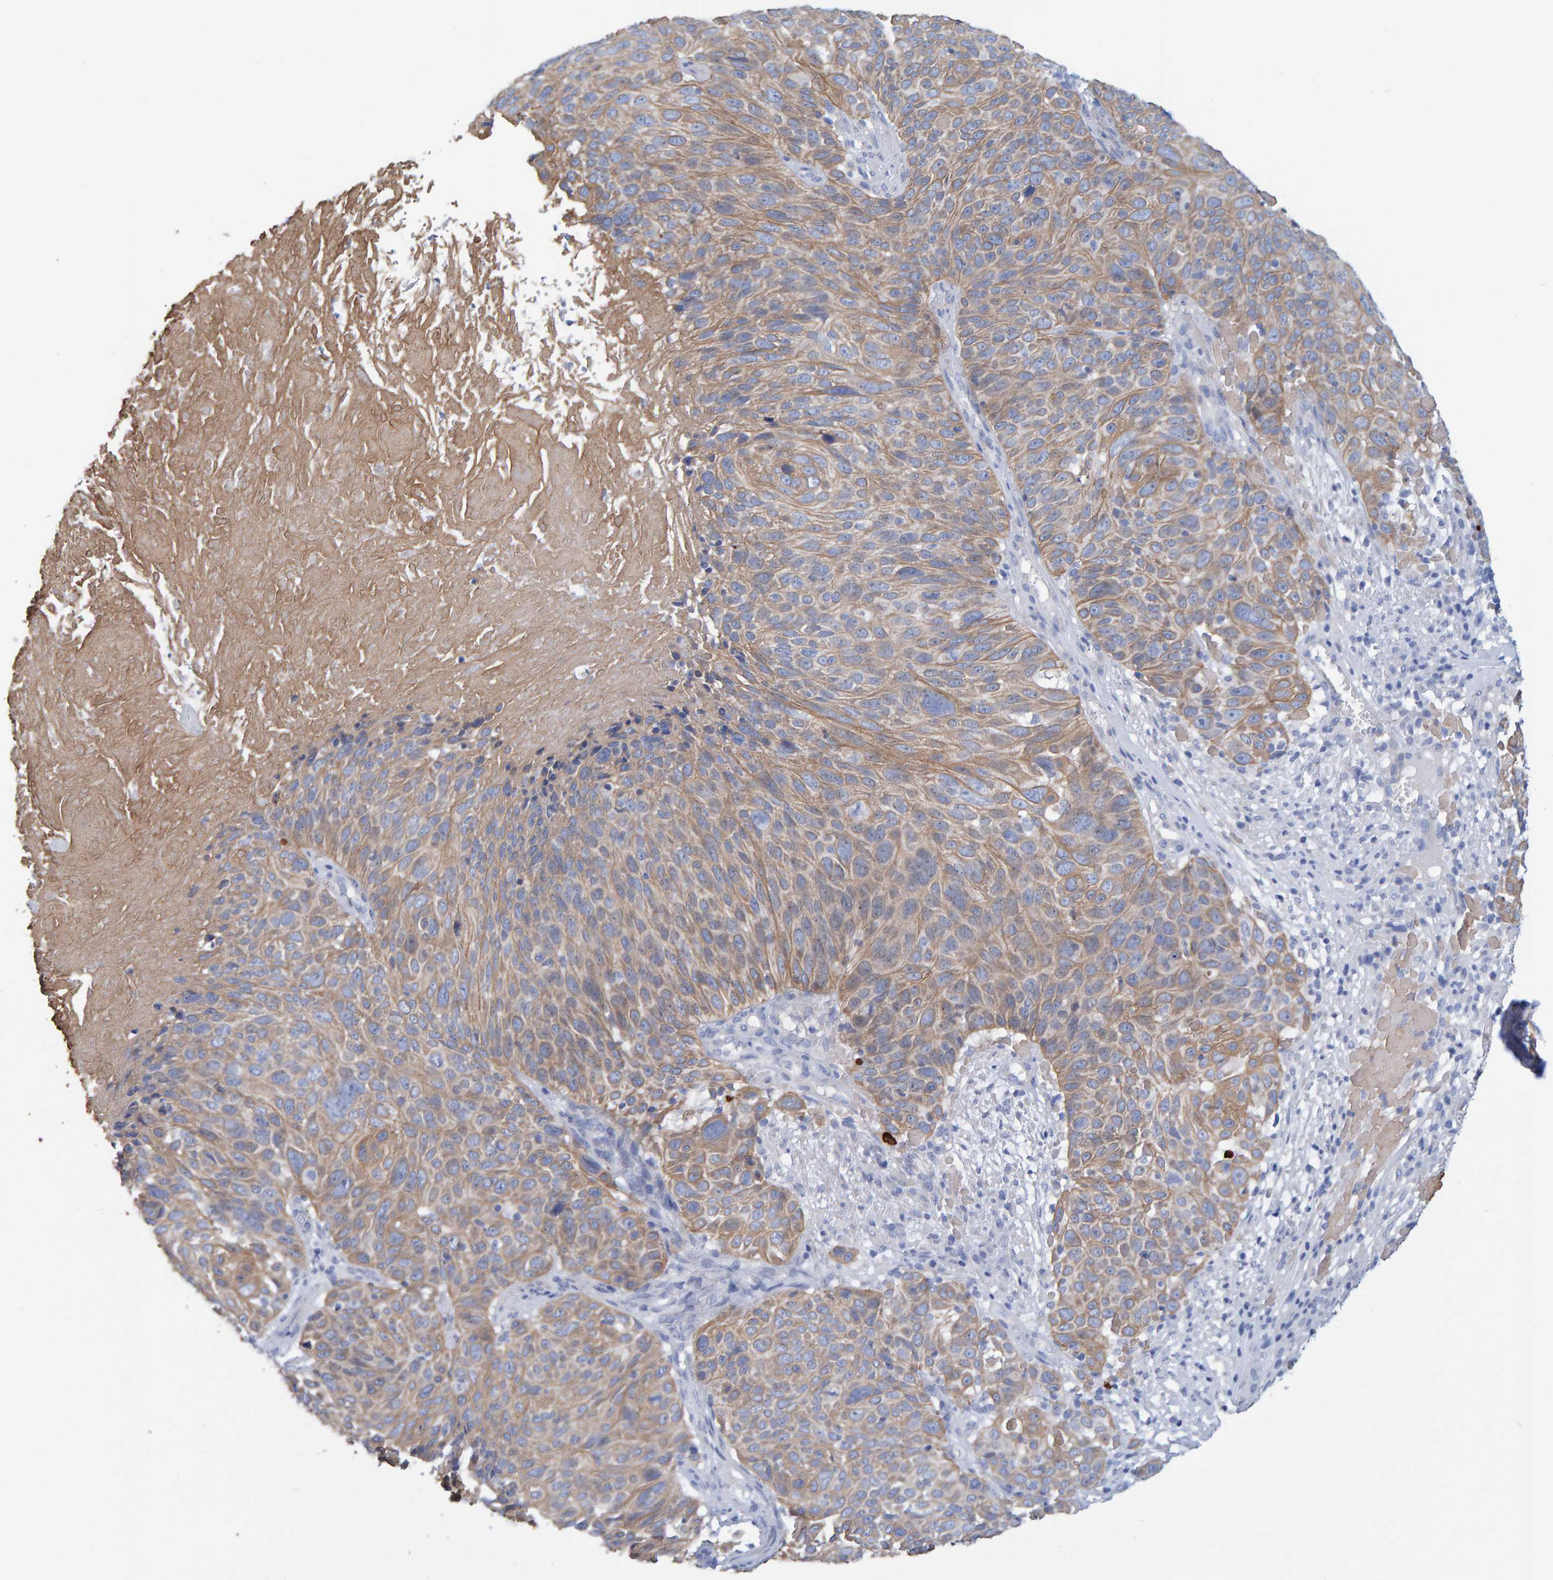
{"staining": {"intensity": "moderate", "quantity": ">75%", "location": "cytoplasmic/membranous"}, "tissue": "cervical cancer", "cell_type": "Tumor cells", "image_type": "cancer", "snomed": [{"axis": "morphology", "description": "Squamous cell carcinoma, NOS"}, {"axis": "topography", "description": "Cervix"}], "caption": "Brown immunohistochemical staining in cervical squamous cell carcinoma reveals moderate cytoplasmic/membranous staining in approximately >75% of tumor cells.", "gene": "JAKMIP3", "patient": {"sex": "female", "age": 74}}